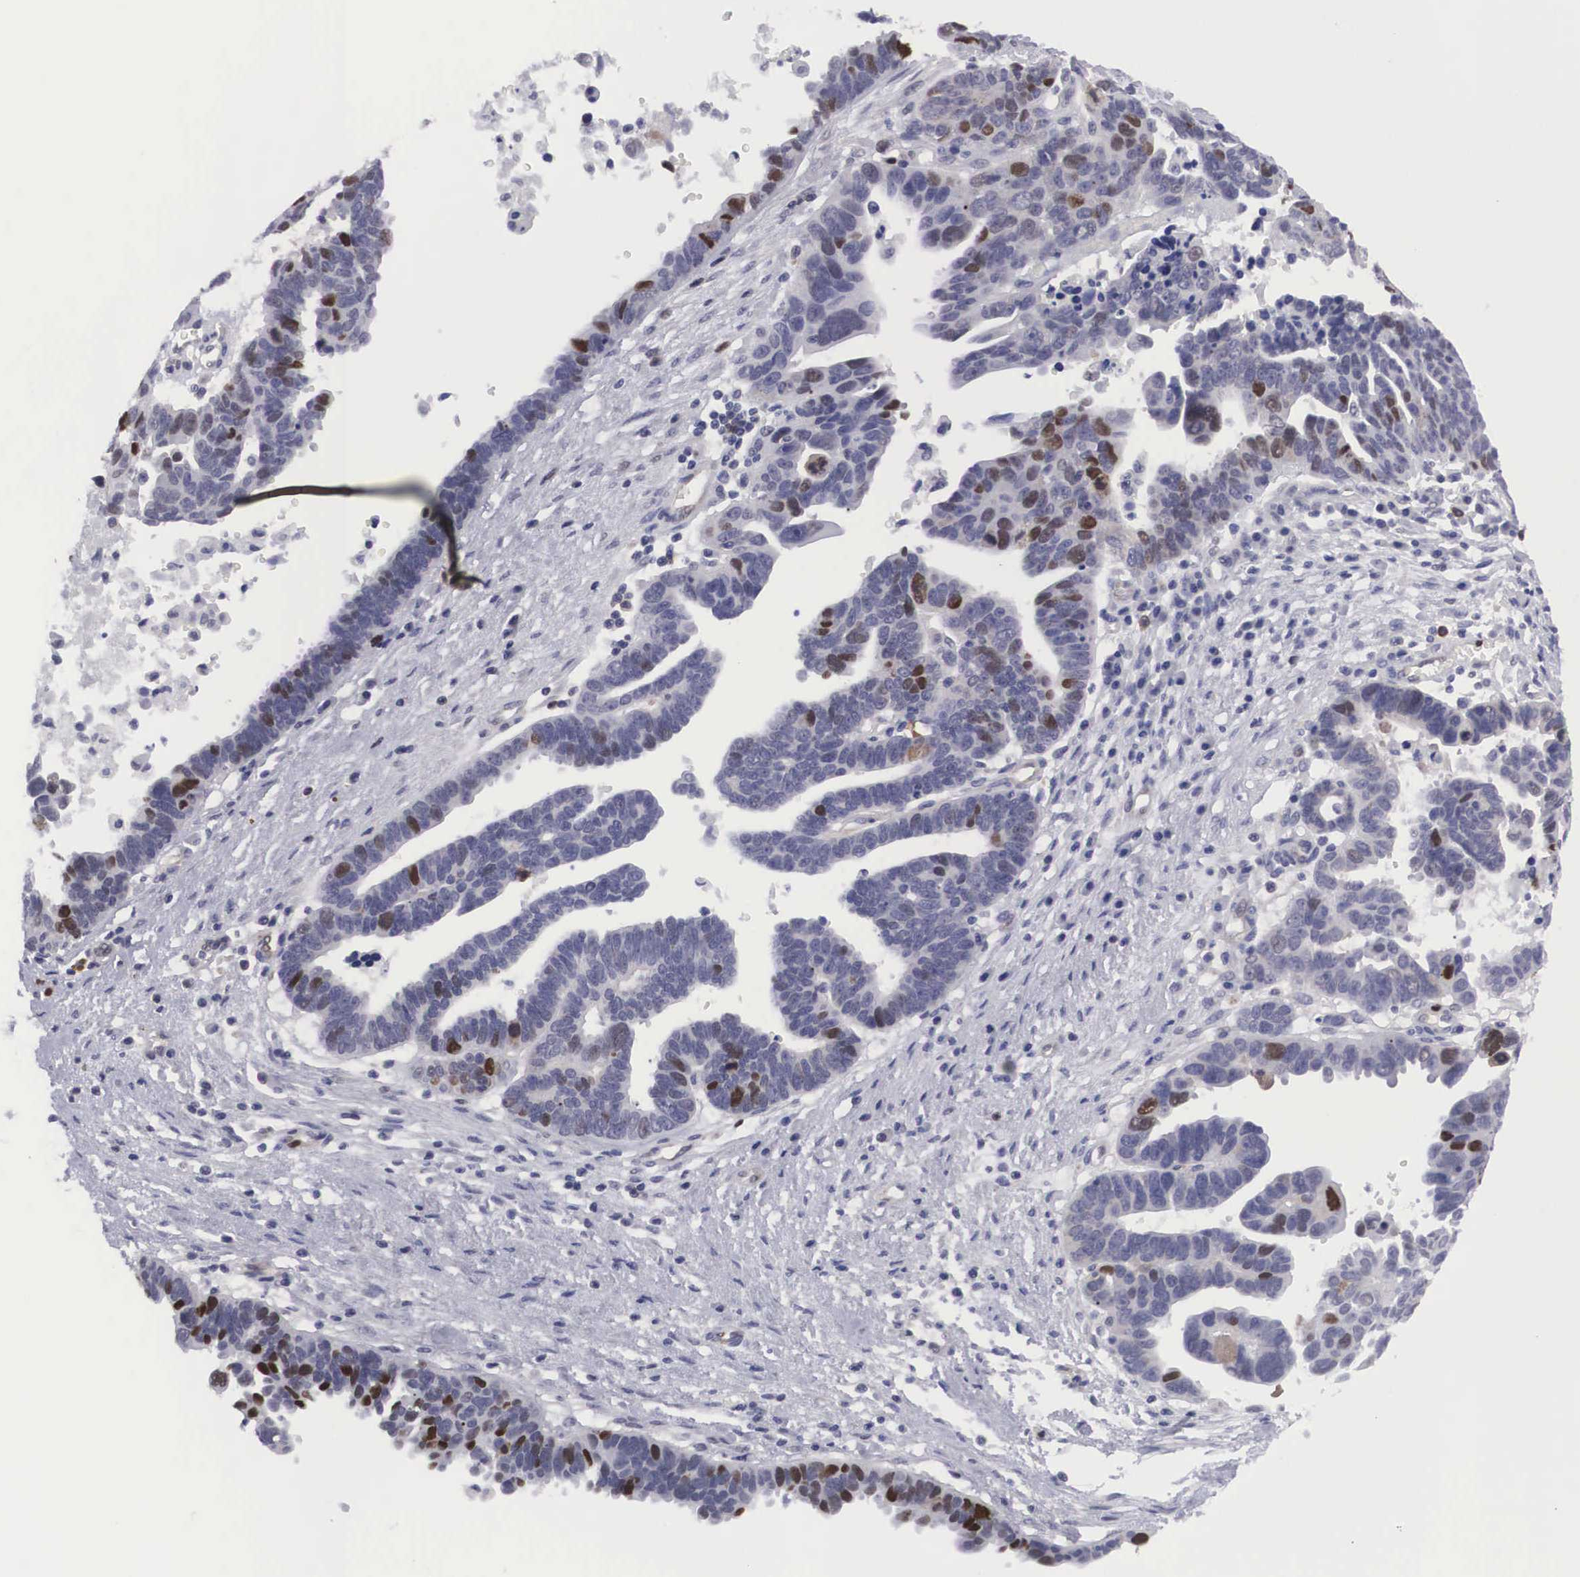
{"staining": {"intensity": "strong", "quantity": "<25%", "location": "nuclear"}, "tissue": "ovarian cancer", "cell_type": "Tumor cells", "image_type": "cancer", "snomed": [{"axis": "morphology", "description": "Carcinoma, endometroid"}, {"axis": "morphology", "description": "Cystadenocarcinoma, serous, NOS"}, {"axis": "topography", "description": "Ovary"}], "caption": "Protein expression analysis of human endometroid carcinoma (ovarian) reveals strong nuclear positivity in about <25% of tumor cells. (Brightfield microscopy of DAB IHC at high magnification).", "gene": "MAST4", "patient": {"sex": "female", "age": 45}}